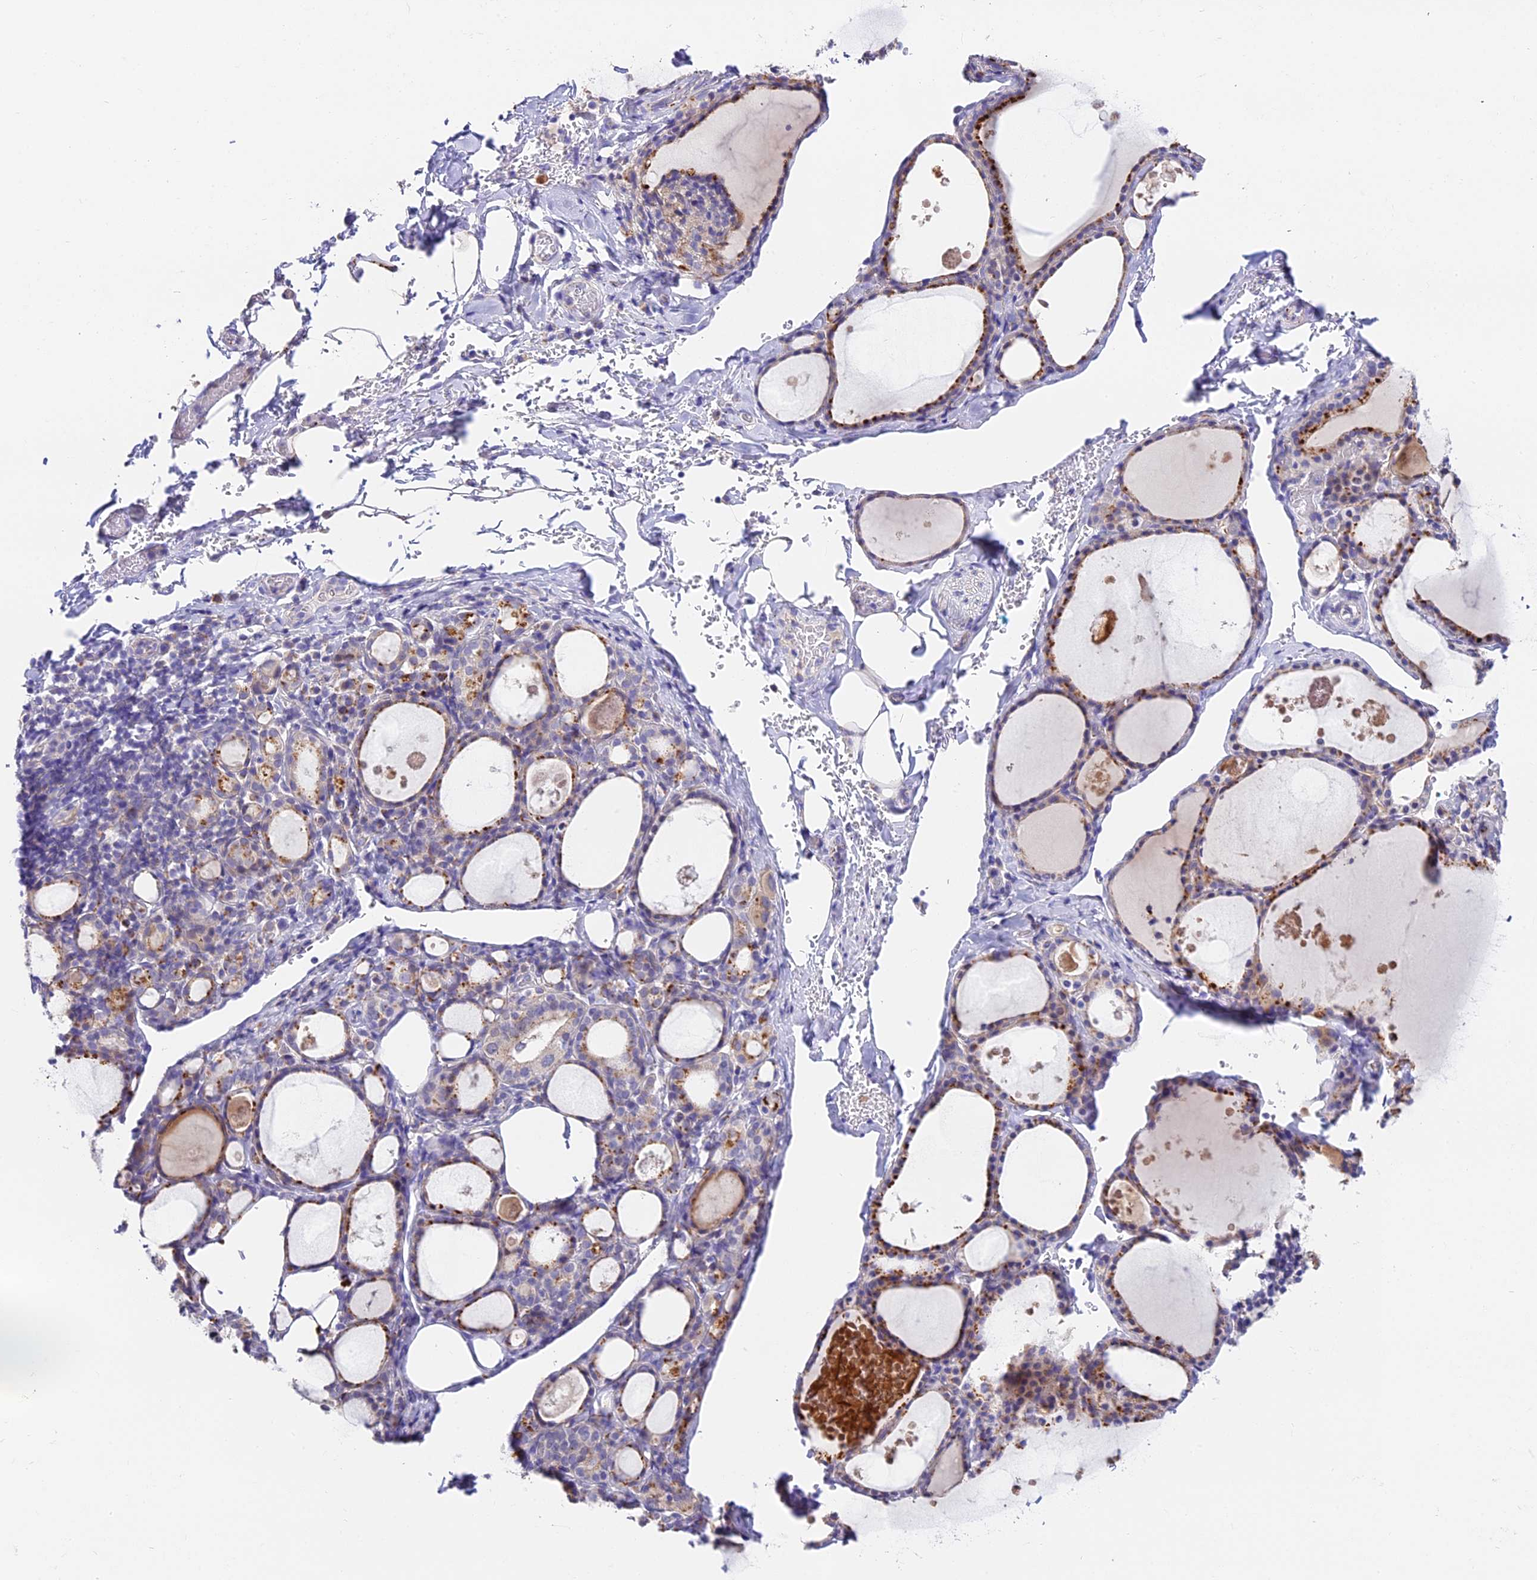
{"staining": {"intensity": "moderate", "quantity": "25%-75%", "location": "cytoplasmic/membranous"}, "tissue": "thyroid gland", "cell_type": "Glandular cells", "image_type": "normal", "snomed": [{"axis": "morphology", "description": "Normal tissue, NOS"}, {"axis": "topography", "description": "Thyroid gland"}], "caption": "A high-resolution micrograph shows immunohistochemistry staining of unremarkable thyroid gland, which demonstrates moderate cytoplasmic/membranous positivity in about 25%-75% of glandular cells.", "gene": "LYPD6", "patient": {"sex": "male", "age": 56}}